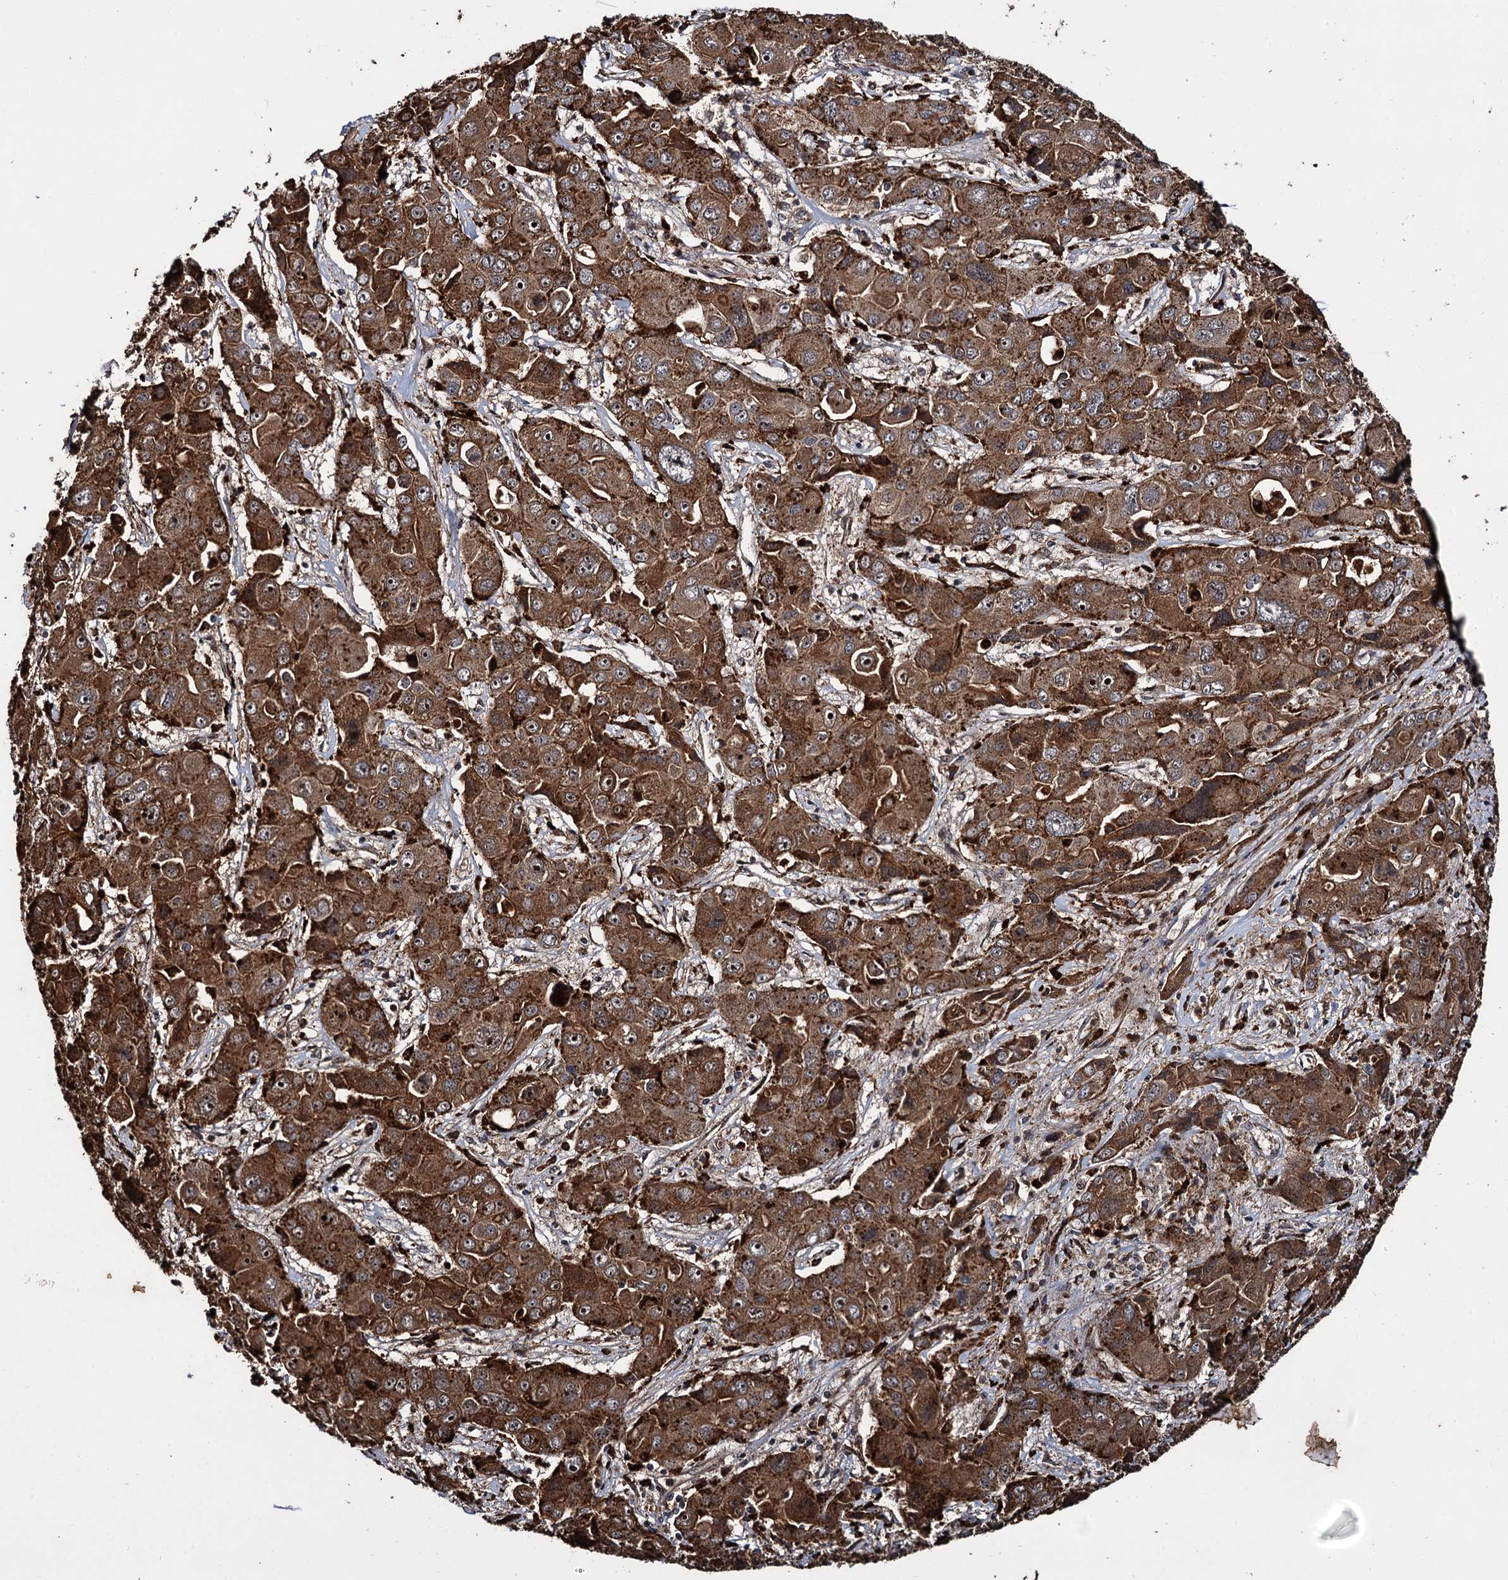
{"staining": {"intensity": "moderate", "quantity": ">75%", "location": "cytoplasmic/membranous"}, "tissue": "liver cancer", "cell_type": "Tumor cells", "image_type": "cancer", "snomed": [{"axis": "morphology", "description": "Cholangiocarcinoma"}, {"axis": "topography", "description": "Liver"}], "caption": "Liver cholangiocarcinoma stained with a brown dye displays moderate cytoplasmic/membranous positive positivity in about >75% of tumor cells.", "gene": "CEP192", "patient": {"sex": "male", "age": 67}}